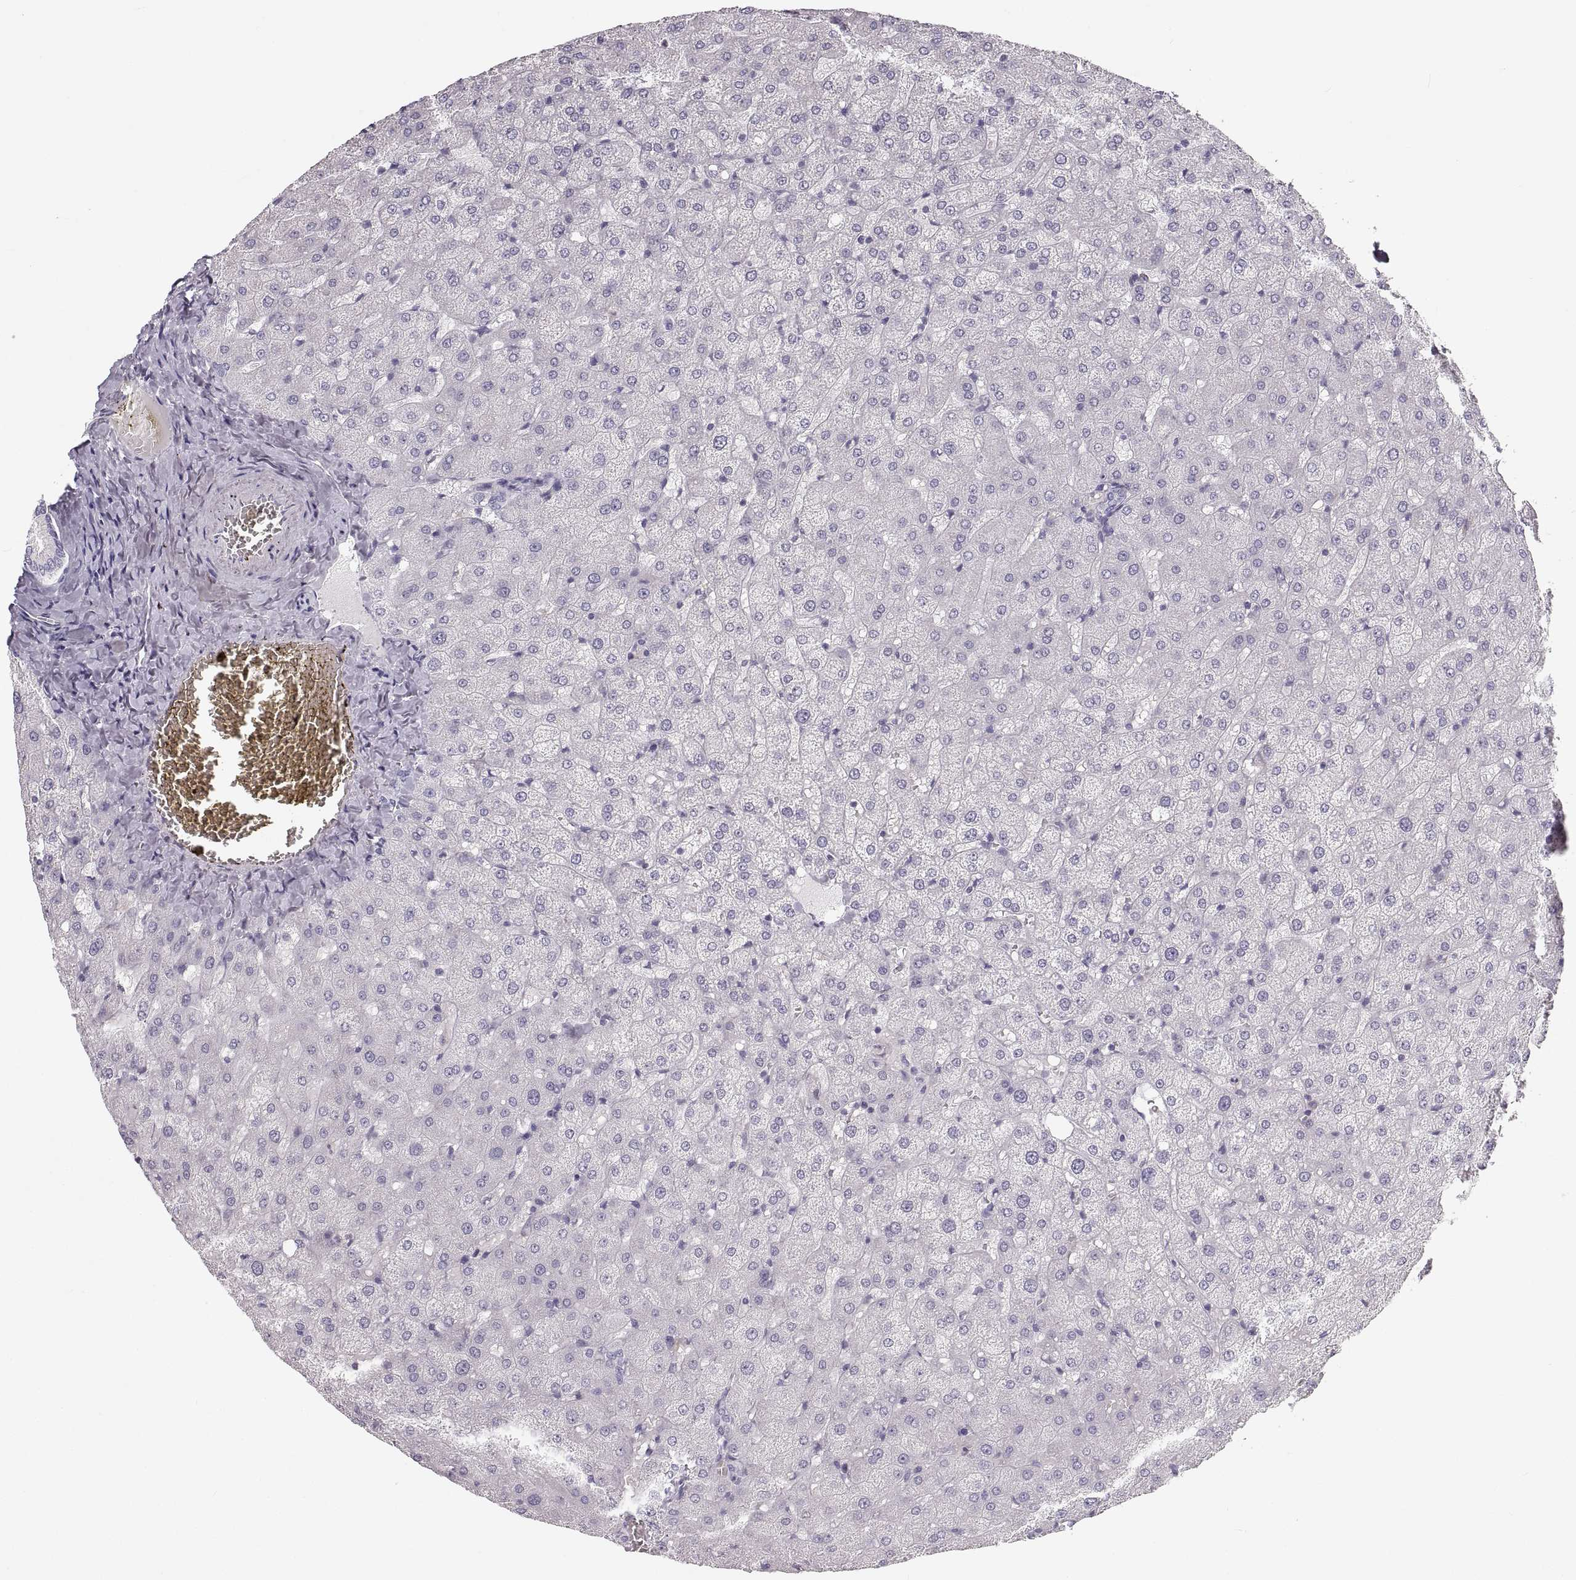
{"staining": {"intensity": "negative", "quantity": "none", "location": "none"}, "tissue": "liver", "cell_type": "Cholangiocytes", "image_type": "normal", "snomed": [{"axis": "morphology", "description": "Normal tissue, NOS"}, {"axis": "topography", "description": "Liver"}], "caption": "DAB immunohistochemical staining of benign liver shows no significant staining in cholangiocytes.", "gene": "RUNDC3A", "patient": {"sex": "female", "age": 50}}